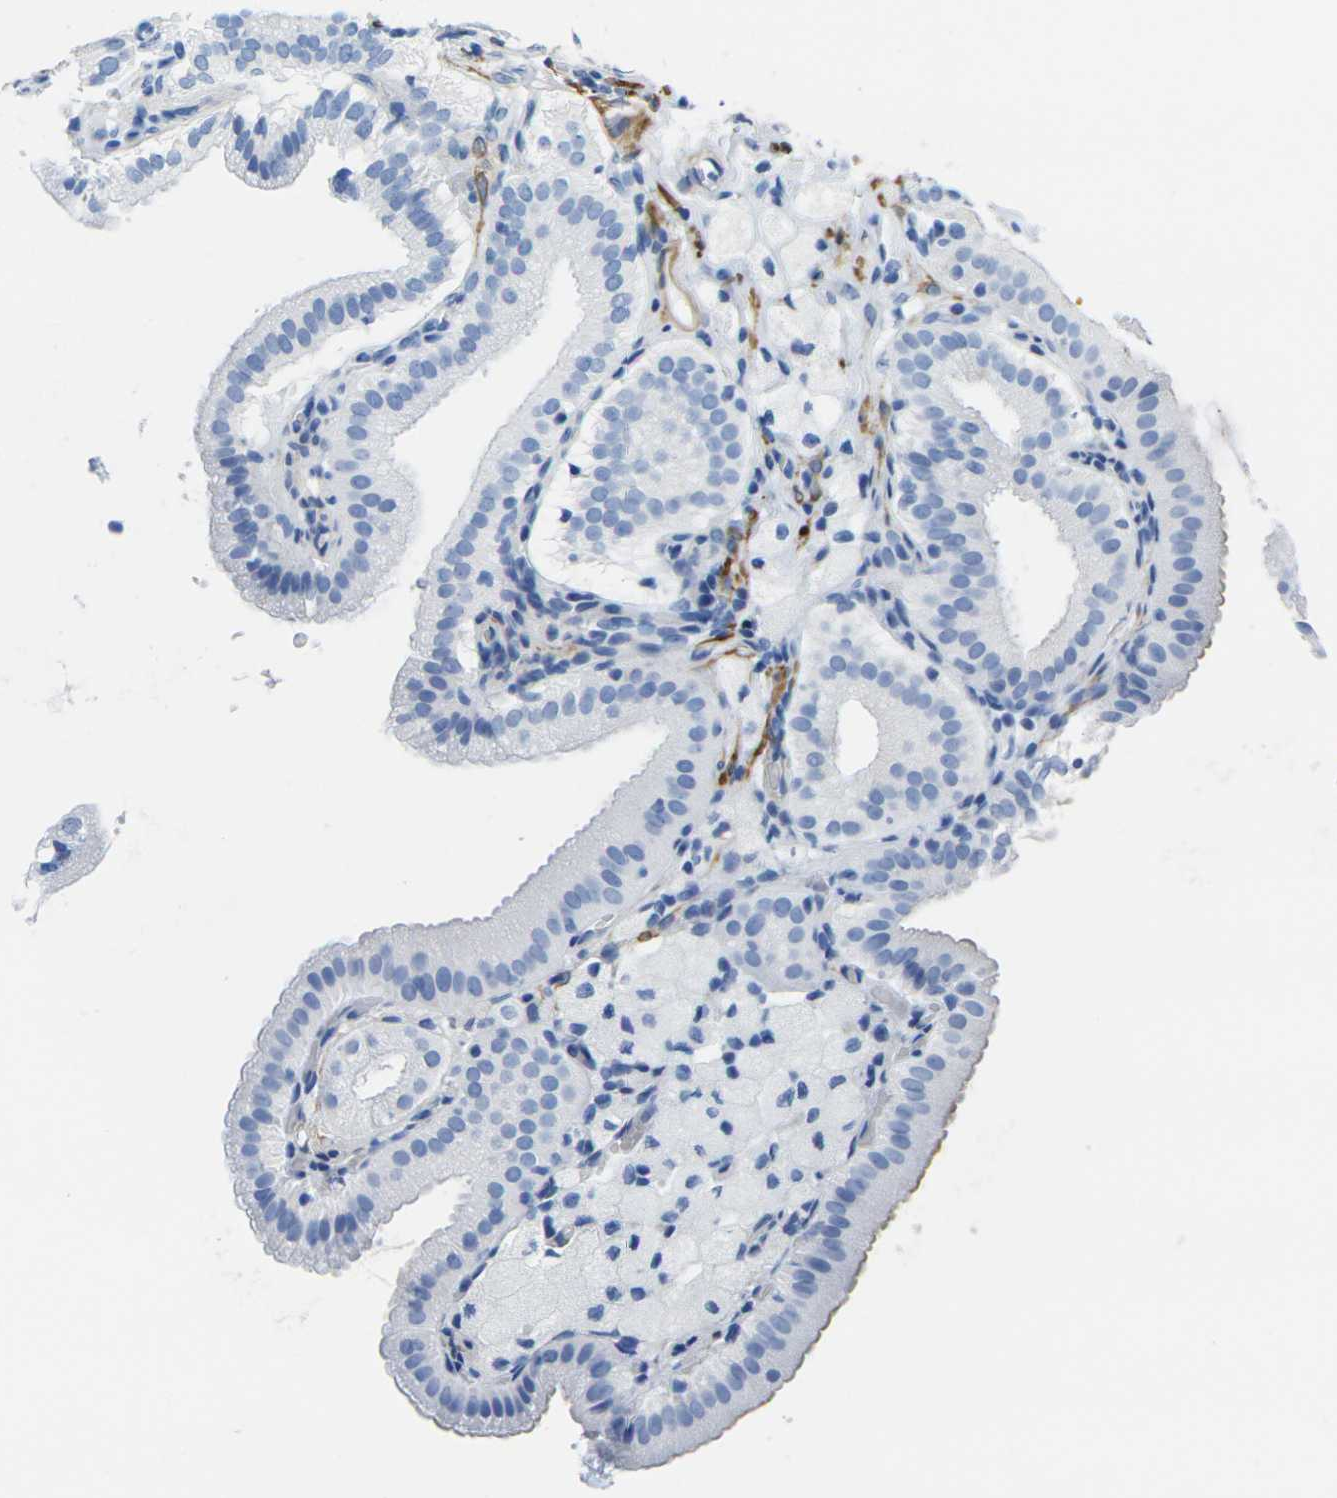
{"staining": {"intensity": "negative", "quantity": "none", "location": "none"}, "tissue": "gallbladder", "cell_type": "Glandular cells", "image_type": "normal", "snomed": [{"axis": "morphology", "description": "Normal tissue, NOS"}, {"axis": "topography", "description": "Gallbladder"}], "caption": "Immunohistochemistry (IHC) image of normal gallbladder stained for a protein (brown), which displays no expression in glandular cells. (DAB immunohistochemistry visualized using brightfield microscopy, high magnification).", "gene": "CNN1", "patient": {"sex": "male", "age": 54}}